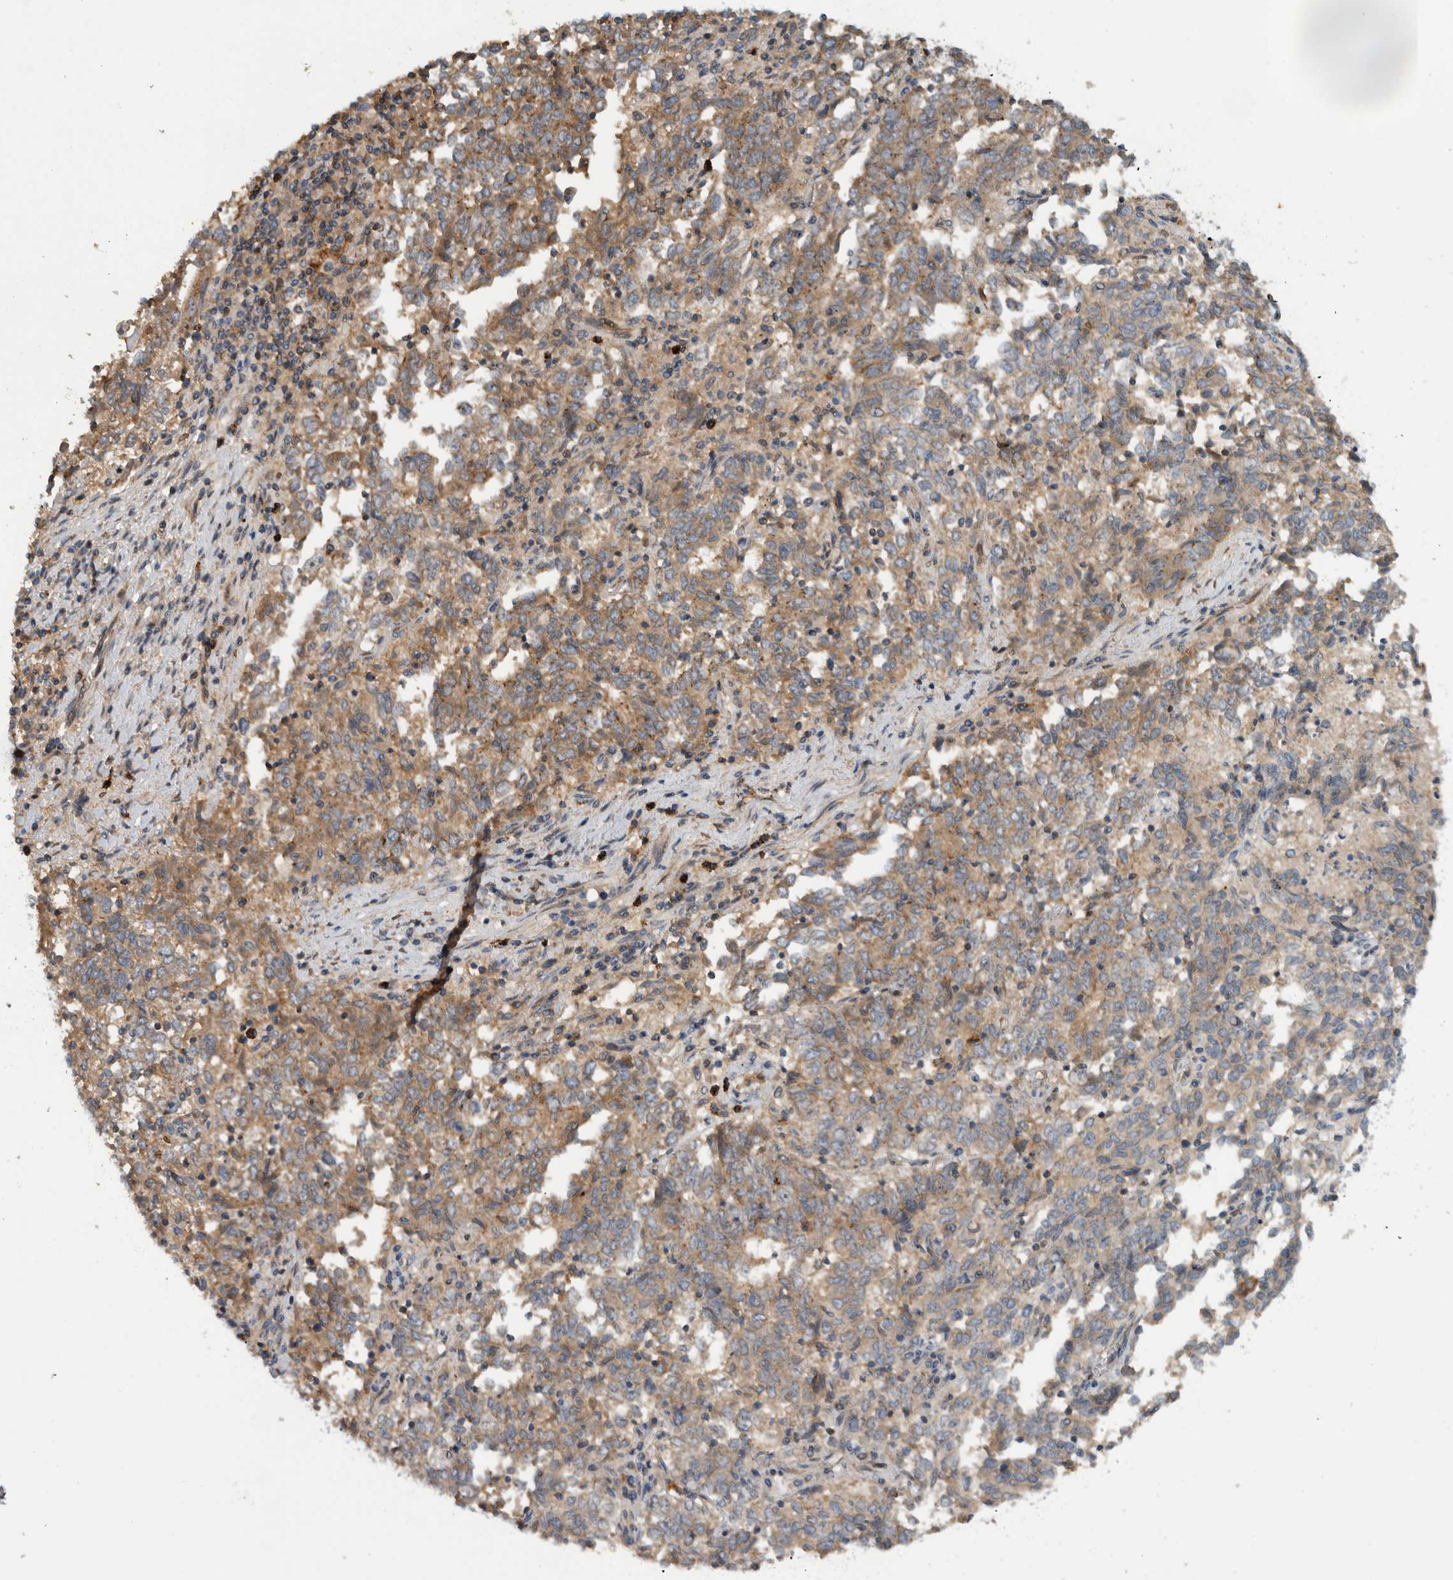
{"staining": {"intensity": "moderate", "quantity": ">75%", "location": "cytoplasmic/membranous"}, "tissue": "endometrial cancer", "cell_type": "Tumor cells", "image_type": "cancer", "snomed": [{"axis": "morphology", "description": "Adenocarcinoma, NOS"}, {"axis": "topography", "description": "Endometrium"}], "caption": "High-power microscopy captured an immunohistochemistry (IHC) photomicrograph of endometrial cancer (adenocarcinoma), revealing moderate cytoplasmic/membranous staining in about >75% of tumor cells.", "gene": "TARBP1", "patient": {"sex": "female", "age": 80}}